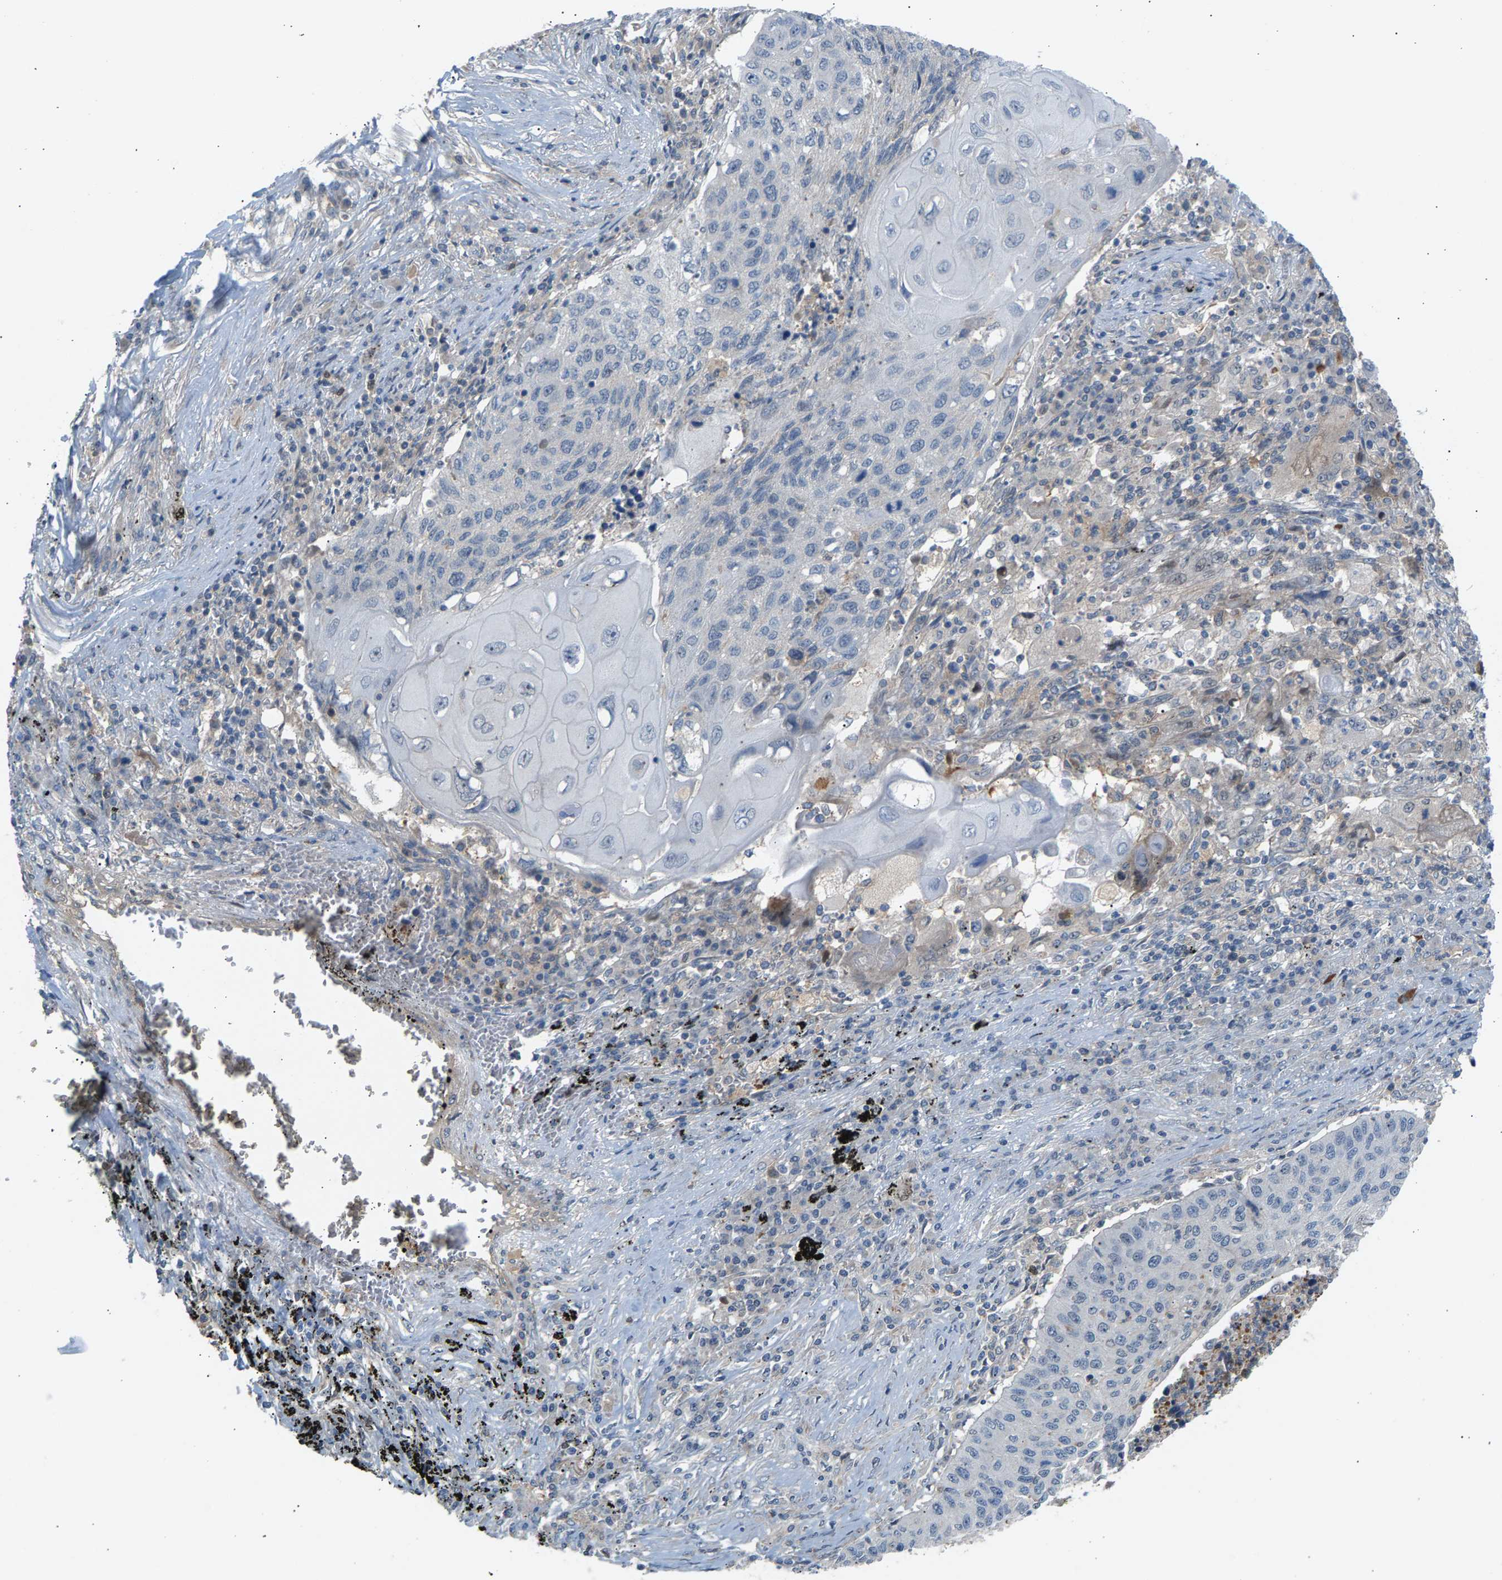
{"staining": {"intensity": "negative", "quantity": "none", "location": "none"}, "tissue": "lung cancer", "cell_type": "Tumor cells", "image_type": "cancer", "snomed": [{"axis": "morphology", "description": "Squamous cell carcinoma, NOS"}, {"axis": "topography", "description": "Lung"}], "caption": "A high-resolution micrograph shows immunohistochemistry (IHC) staining of squamous cell carcinoma (lung), which reveals no significant positivity in tumor cells. (Brightfield microscopy of DAB (3,3'-diaminobenzidine) immunohistochemistry (IHC) at high magnification).", "gene": "KRTAP27-1", "patient": {"sex": "female", "age": 63}}